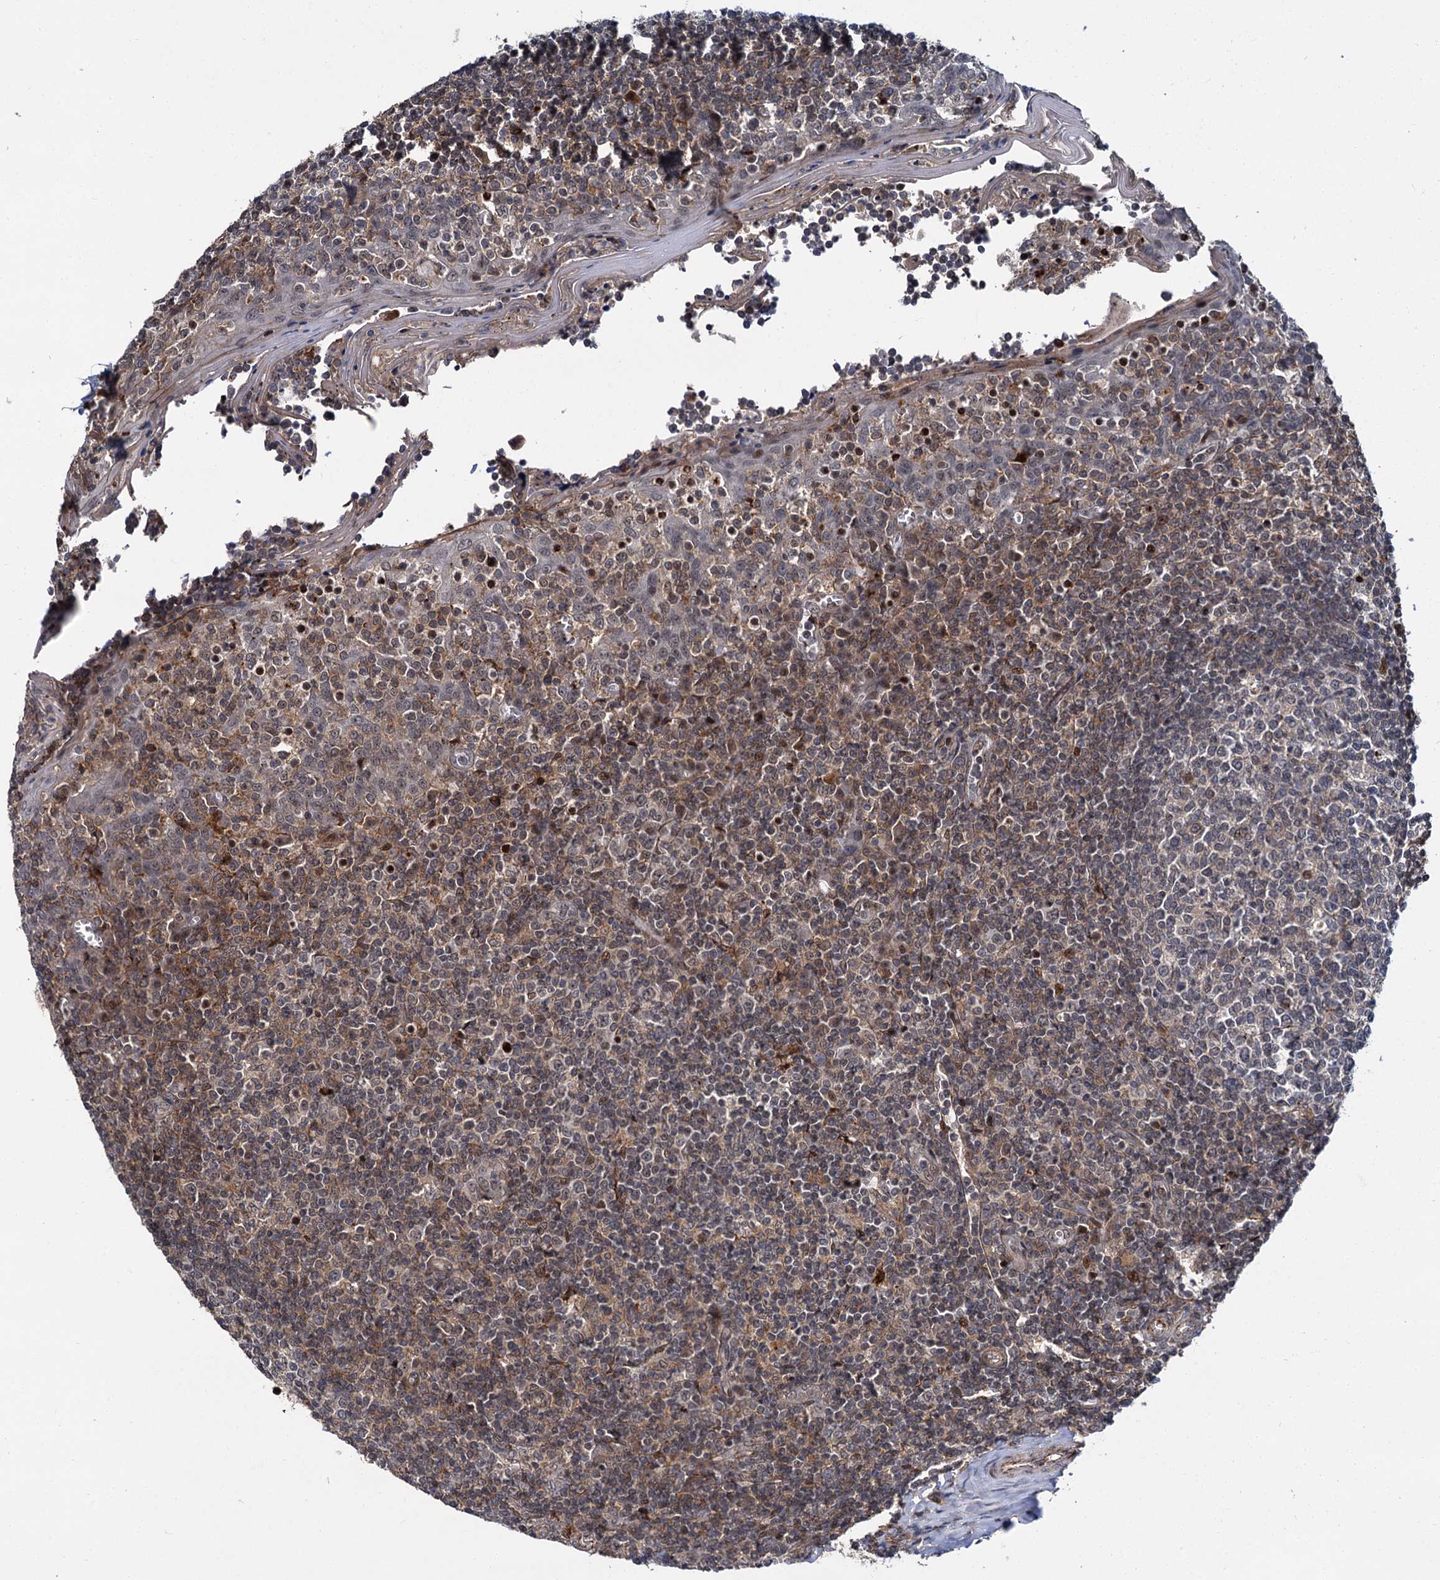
{"staining": {"intensity": "weak", "quantity": "<25%", "location": "nuclear"}, "tissue": "tonsil", "cell_type": "Germinal center cells", "image_type": "normal", "snomed": [{"axis": "morphology", "description": "Normal tissue, NOS"}, {"axis": "topography", "description": "Tonsil"}], "caption": "The micrograph exhibits no staining of germinal center cells in unremarkable tonsil.", "gene": "MBD6", "patient": {"sex": "female", "age": 19}}